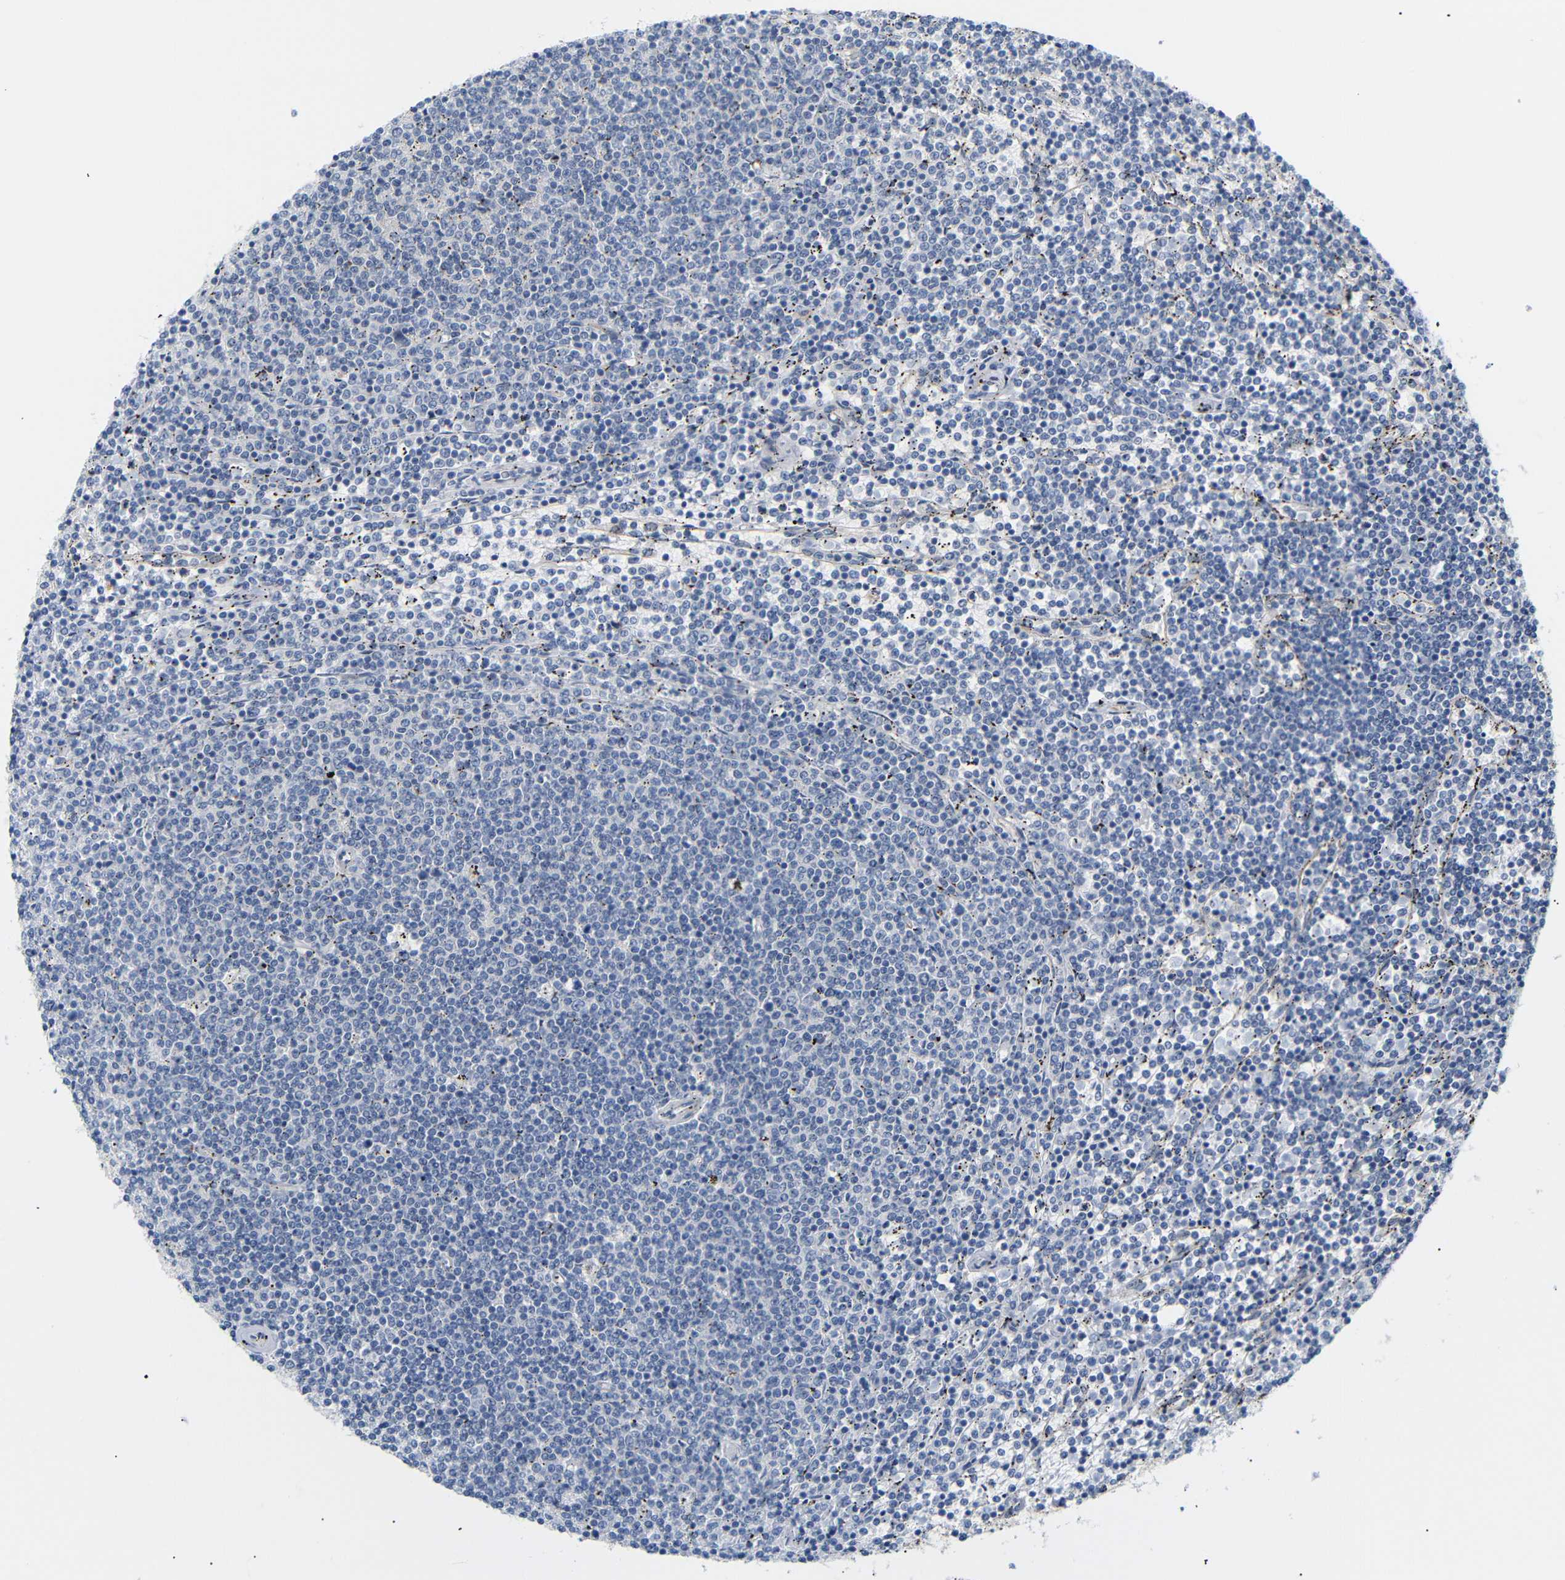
{"staining": {"intensity": "negative", "quantity": "none", "location": "none"}, "tissue": "lymphoma", "cell_type": "Tumor cells", "image_type": "cancer", "snomed": [{"axis": "morphology", "description": "Malignant lymphoma, non-Hodgkin's type, Low grade"}, {"axis": "topography", "description": "Spleen"}], "caption": "Immunohistochemical staining of malignant lymphoma, non-Hodgkin's type (low-grade) reveals no significant expression in tumor cells. (IHC, brightfield microscopy, high magnification).", "gene": "STMN3", "patient": {"sex": "female", "age": 50}}